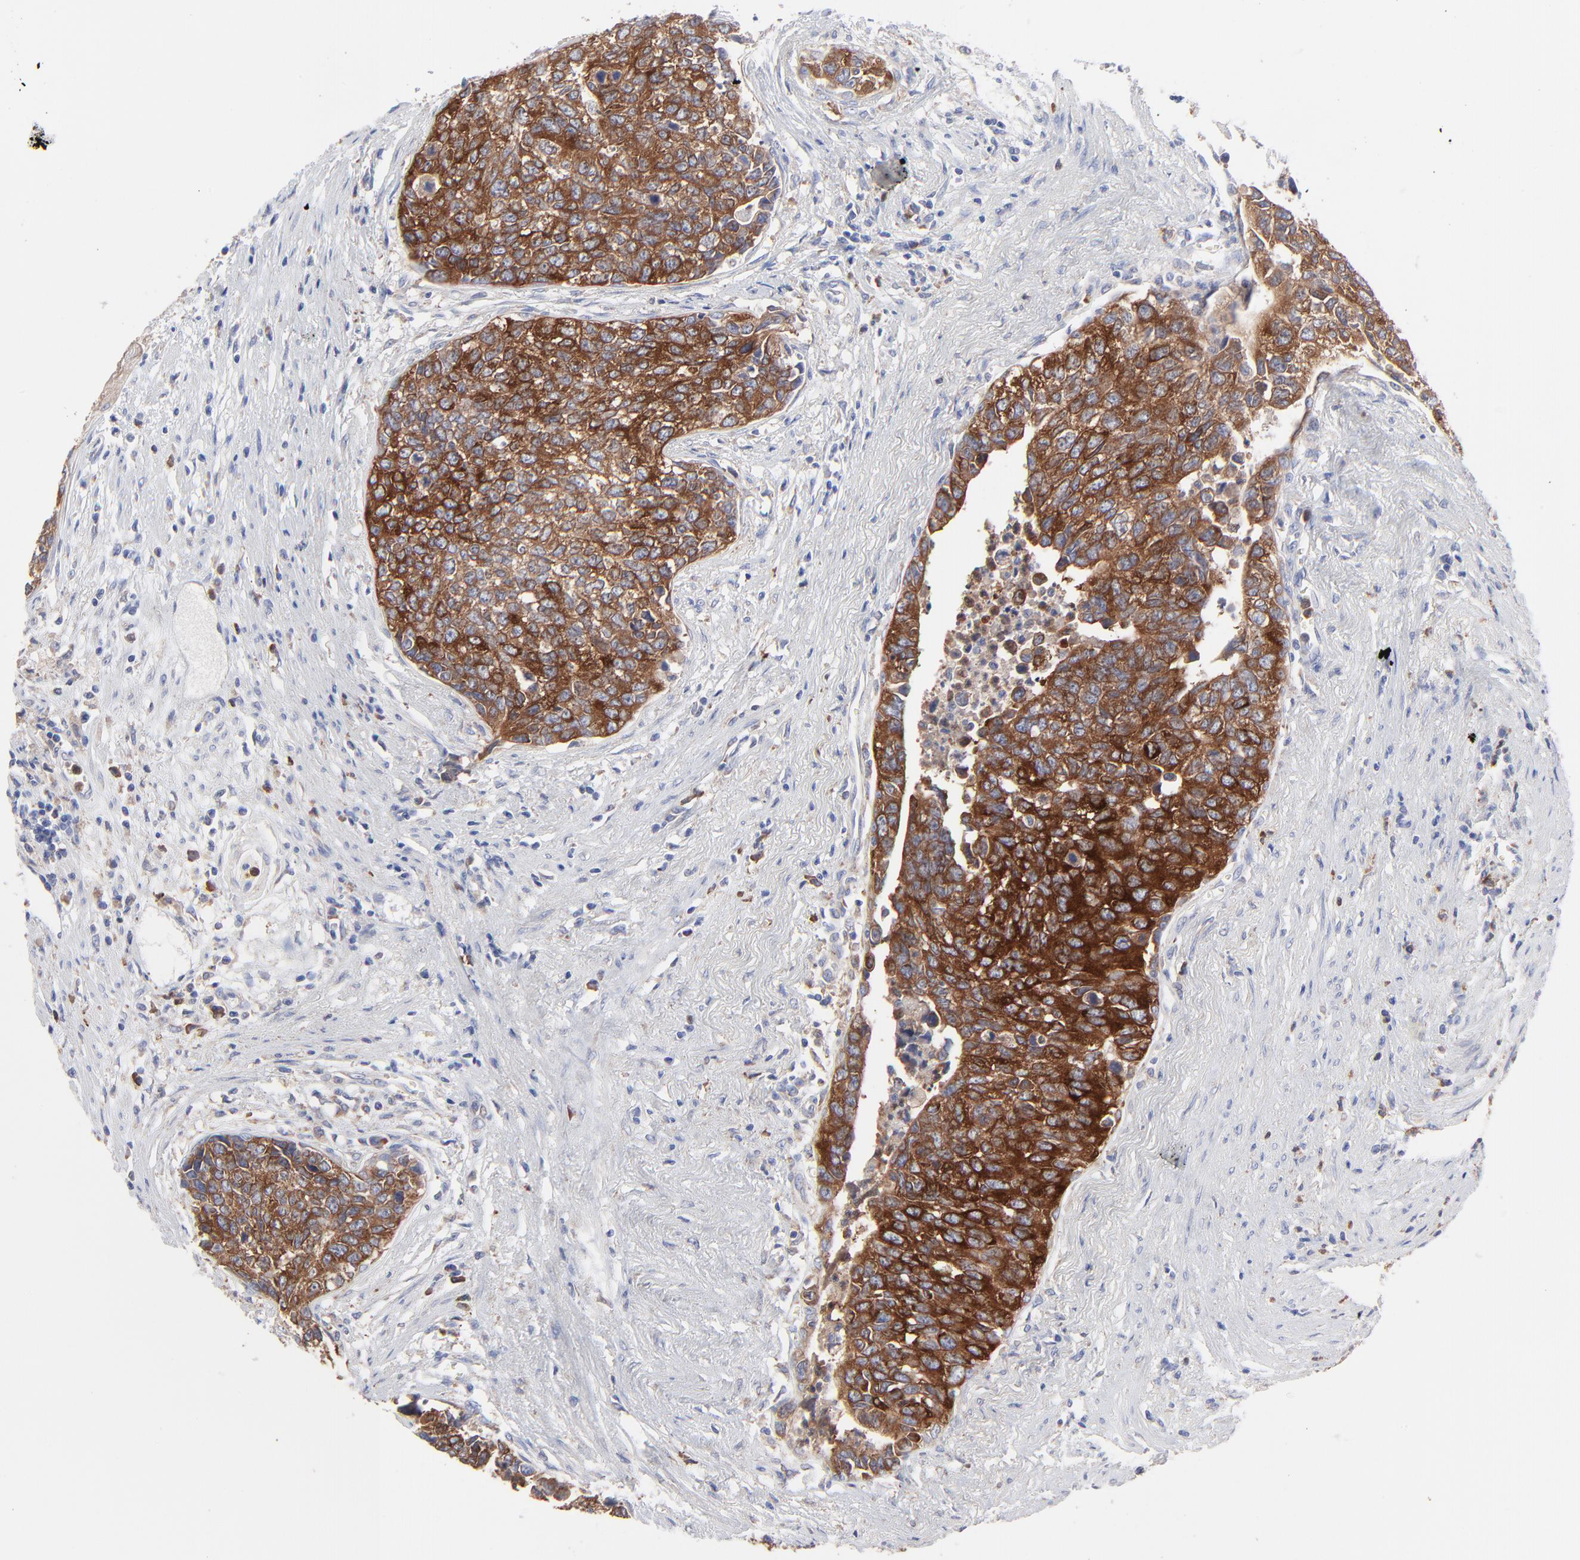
{"staining": {"intensity": "strong", "quantity": ">75%", "location": "cytoplasmic/membranous"}, "tissue": "urothelial cancer", "cell_type": "Tumor cells", "image_type": "cancer", "snomed": [{"axis": "morphology", "description": "Urothelial carcinoma, High grade"}, {"axis": "topography", "description": "Urinary bladder"}], "caption": "Urothelial cancer stained with DAB (3,3'-diaminobenzidine) immunohistochemistry shows high levels of strong cytoplasmic/membranous positivity in approximately >75% of tumor cells.", "gene": "PPFIBP2", "patient": {"sex": "male", "age": 81}}